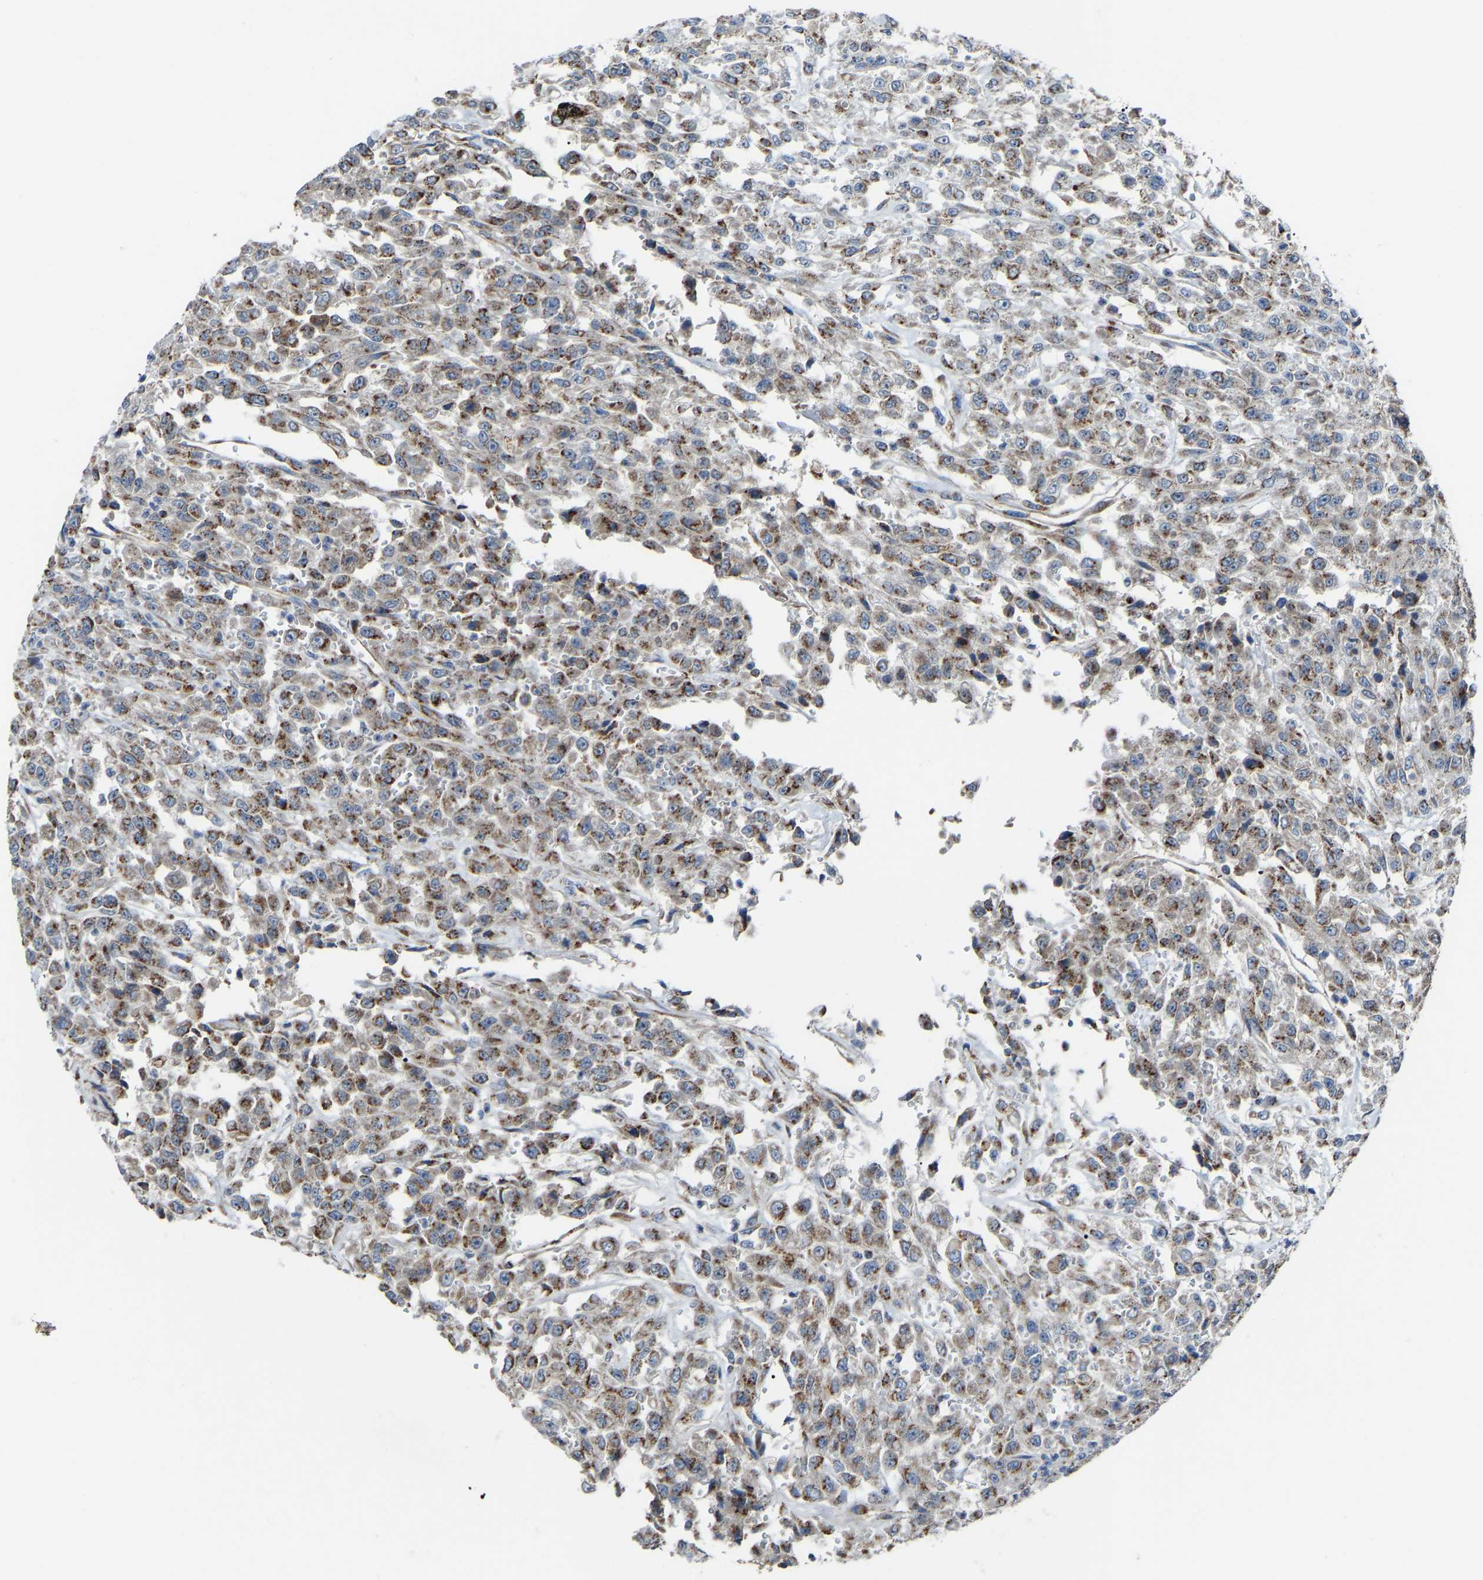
{"staining": {"intensity": "moderate", "quantity": ">75%", "location": "cytoplasmic/membranous"}, "tissue": "urothelial cancer", "cell_type": "Tumor cells", "image_type": "cancer", "snomed": [{"axis": "morphology", "description": "Urothelial carcinoma, High grade"}, {"axis": "topography", "description": "Urinary bladder"}], "caption": "High-grade urothelial carcinoma tissue exhibits moderate cytoplasmic/membranous staining in approximately >75% of tumor cells, visualized by immunohistochemistry. Using DAB (3,3'-diaminobenzidine) (brown) and hematoxylin (blue) stains, captured at high magnification using brightfield microscopy.", "gene": "CANT1", "patient": {"sex": "male", "age": 46}}